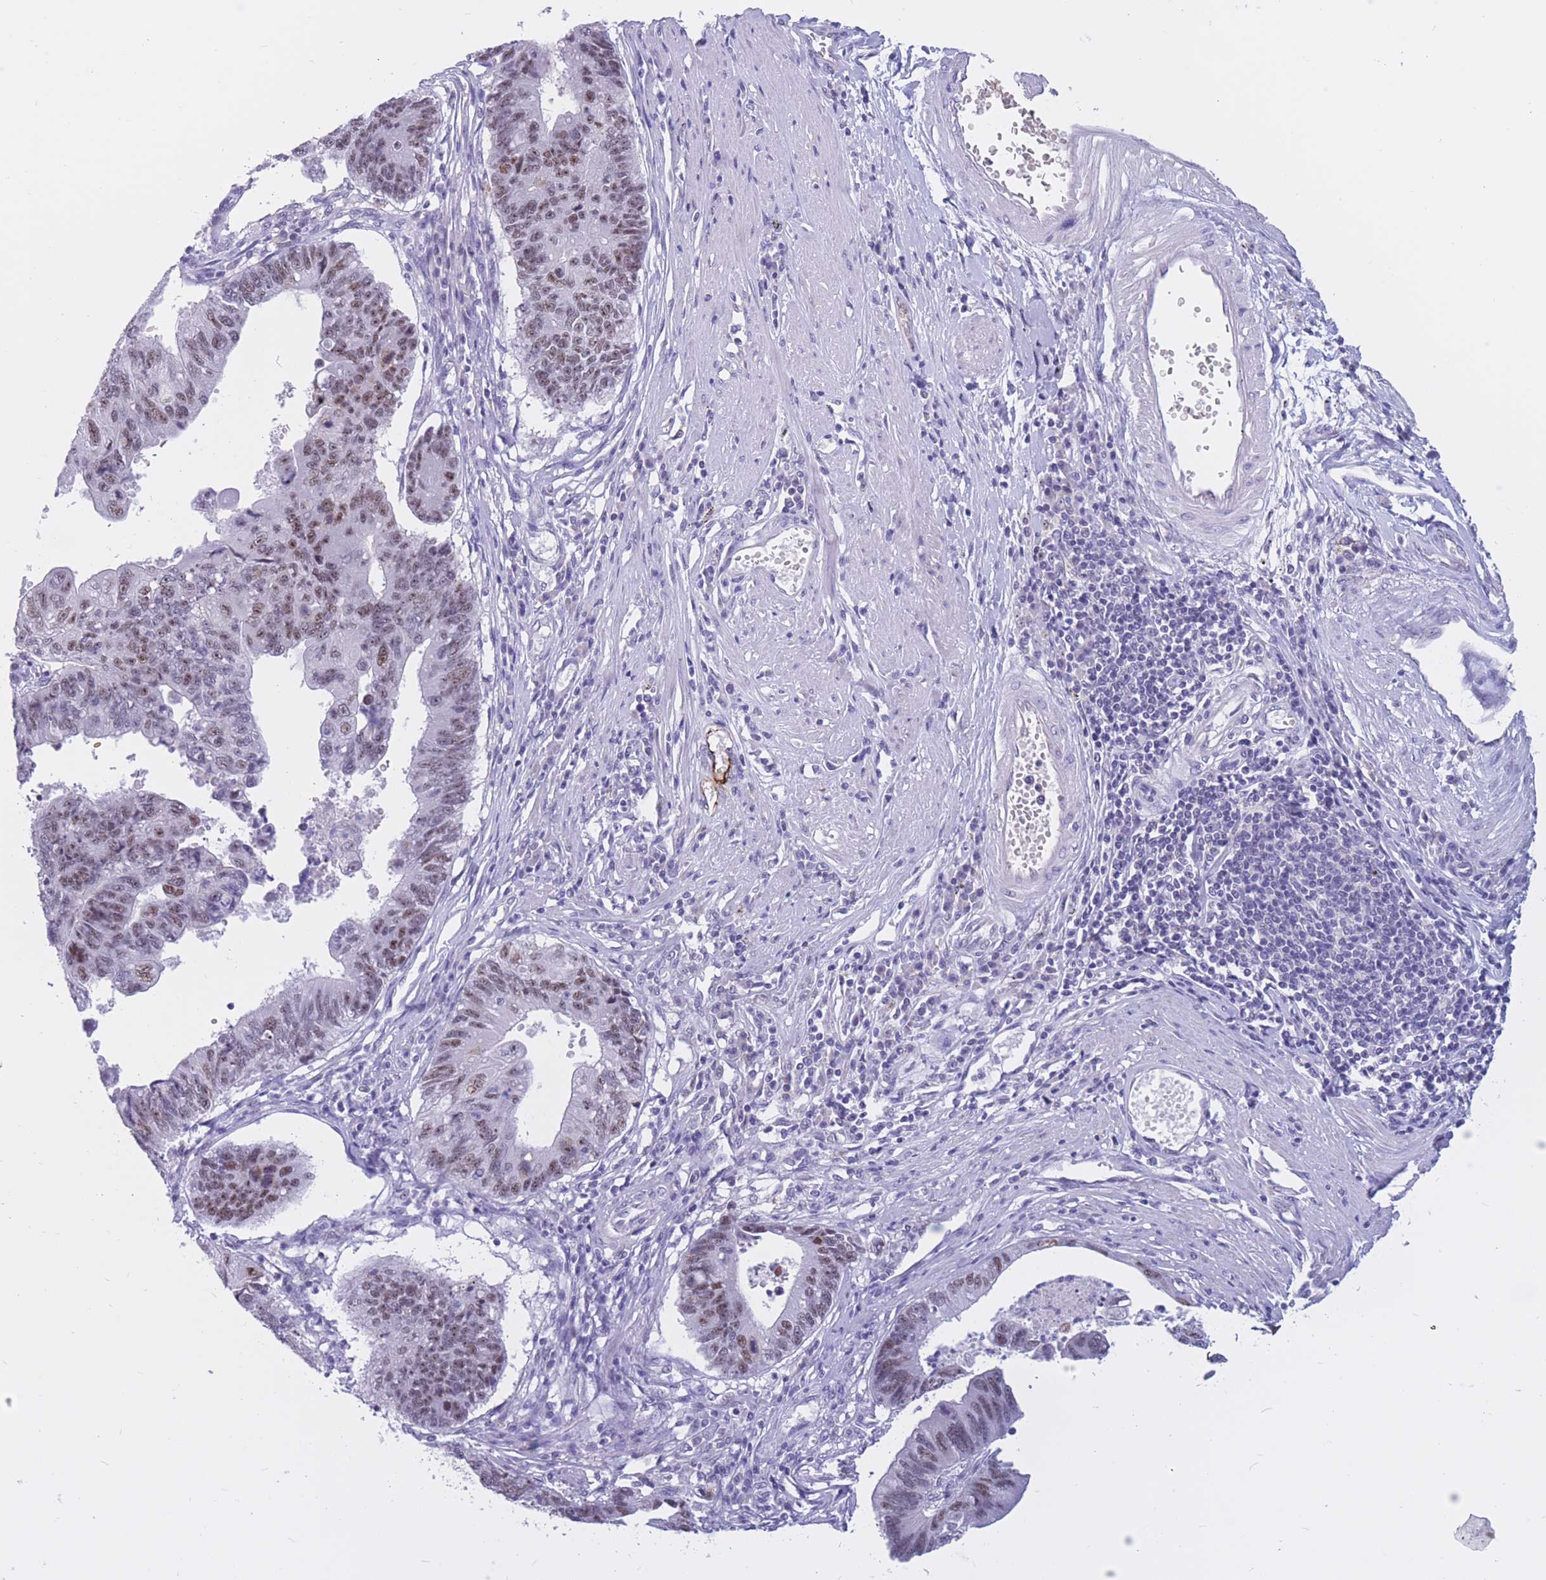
{"staining": {"intensity": "moderate", "quantity": "25%-75%", "location": "nuclear"}, "tissue": "stomach cancer", "cell_type": "Tumor cells", "image_type": "cancer", "snomed": [{"axis": "morphology", "description": "Adenocarcinoma, NOS"}, {"axis": "topography", "description": "Stomach"}], "caption": "A photomicrograph of human stomach cancer (adenocarcinoma) stained for a protein reveals moderate nuclear brown staining in tumor cells. (DAB (3,3'-diaminobenzidine) = brown stain, brightfield microscopy at high magnification).", "gene": "BOP1", "patient": {"sex": "male", "age": 59}}